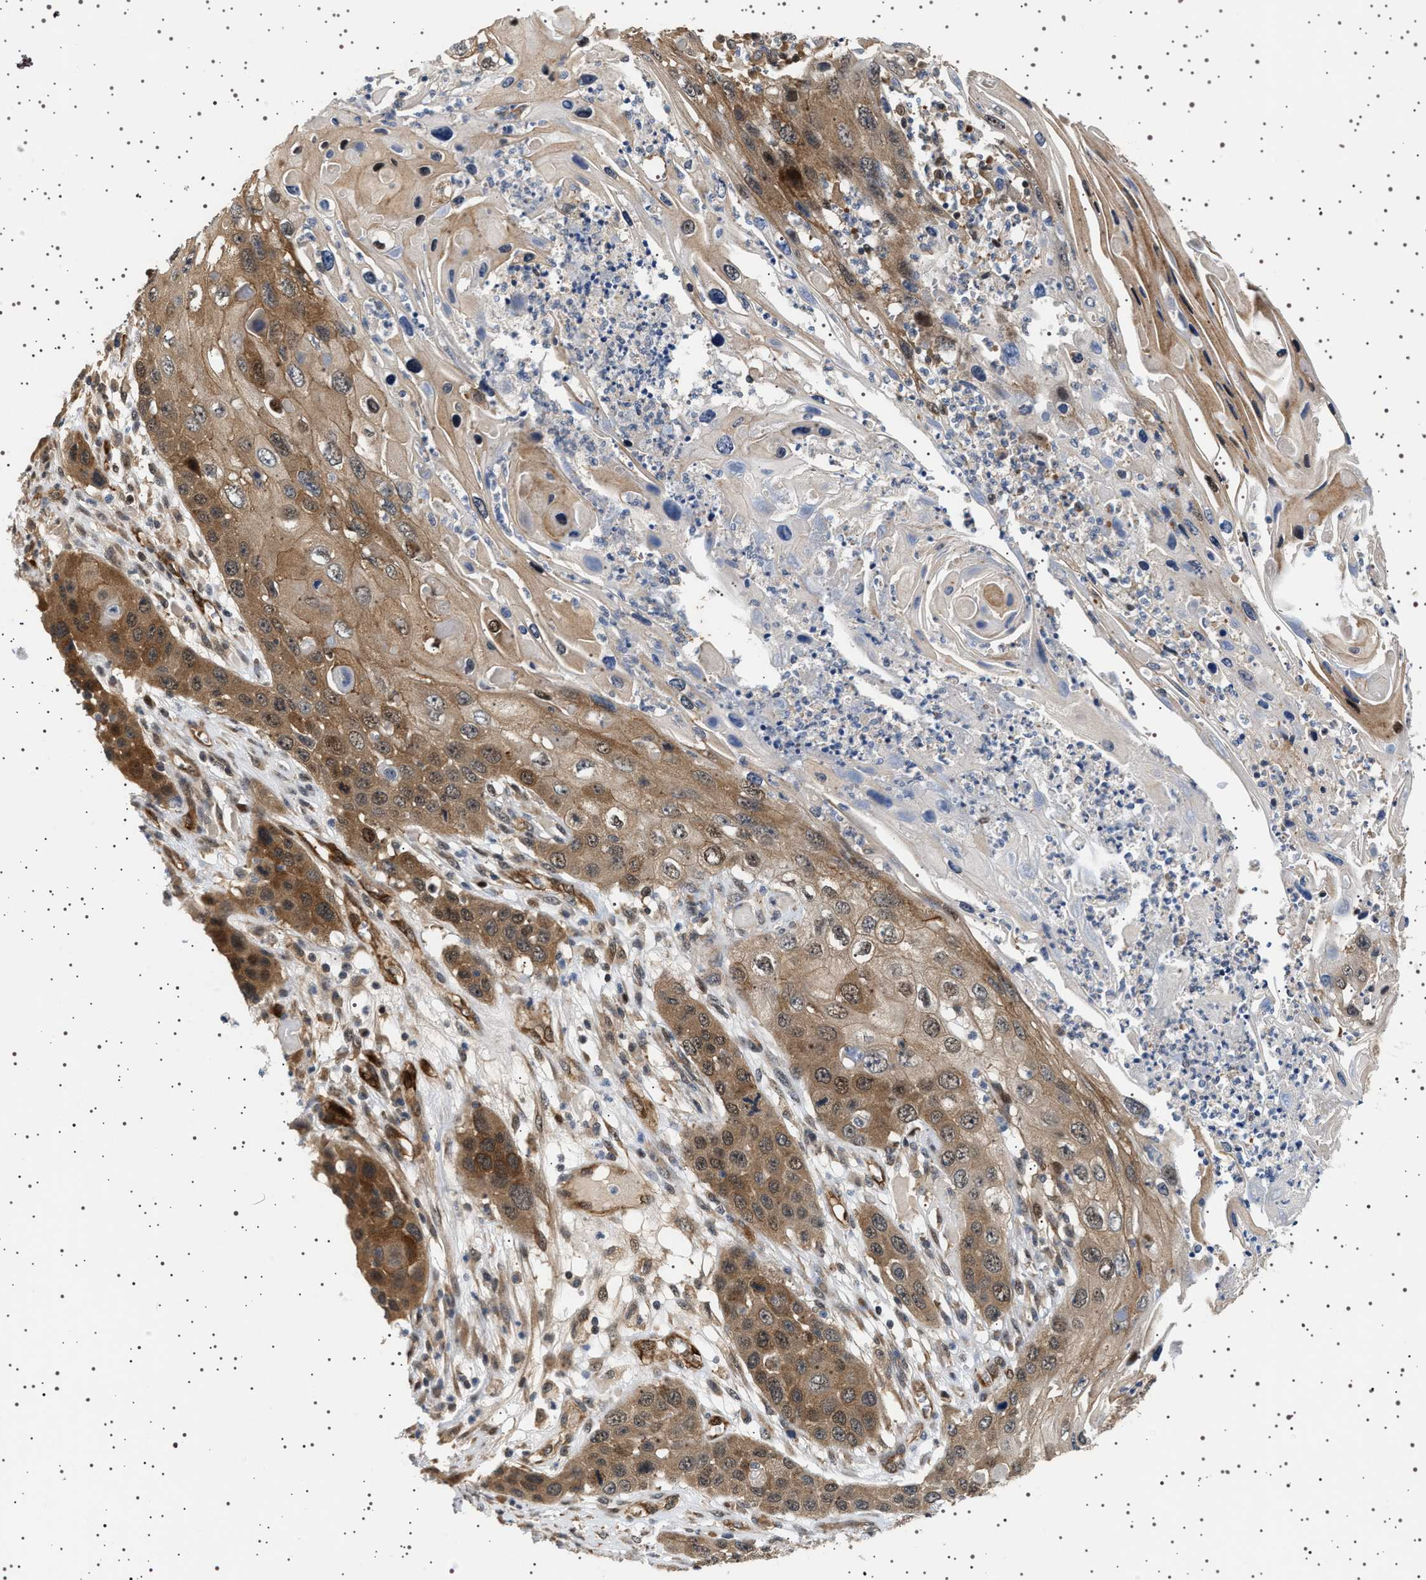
{"staining": {"intensity": "moderate", "quantity": ">75%", "location": "cytoplasmic/membranous"}, "tissue": "skin cancer", "cell_type": "Tumor cells", "image_type": "cancer", "snomed": [{"axis": "morphology", "description": "Squamous cell carcinoma, NOS"}, {"axis": "topography", "description": "Skin"}], "caption": "Skin cancer (squamous cell carcinoma) was stained to show a protein in brown. There is medium levels of moderate cytoplasmic/membranous positivity in approximately >75% of tumor cells.", "gene": "BAG3", "patient": {"sex": "male", "age": 55}}